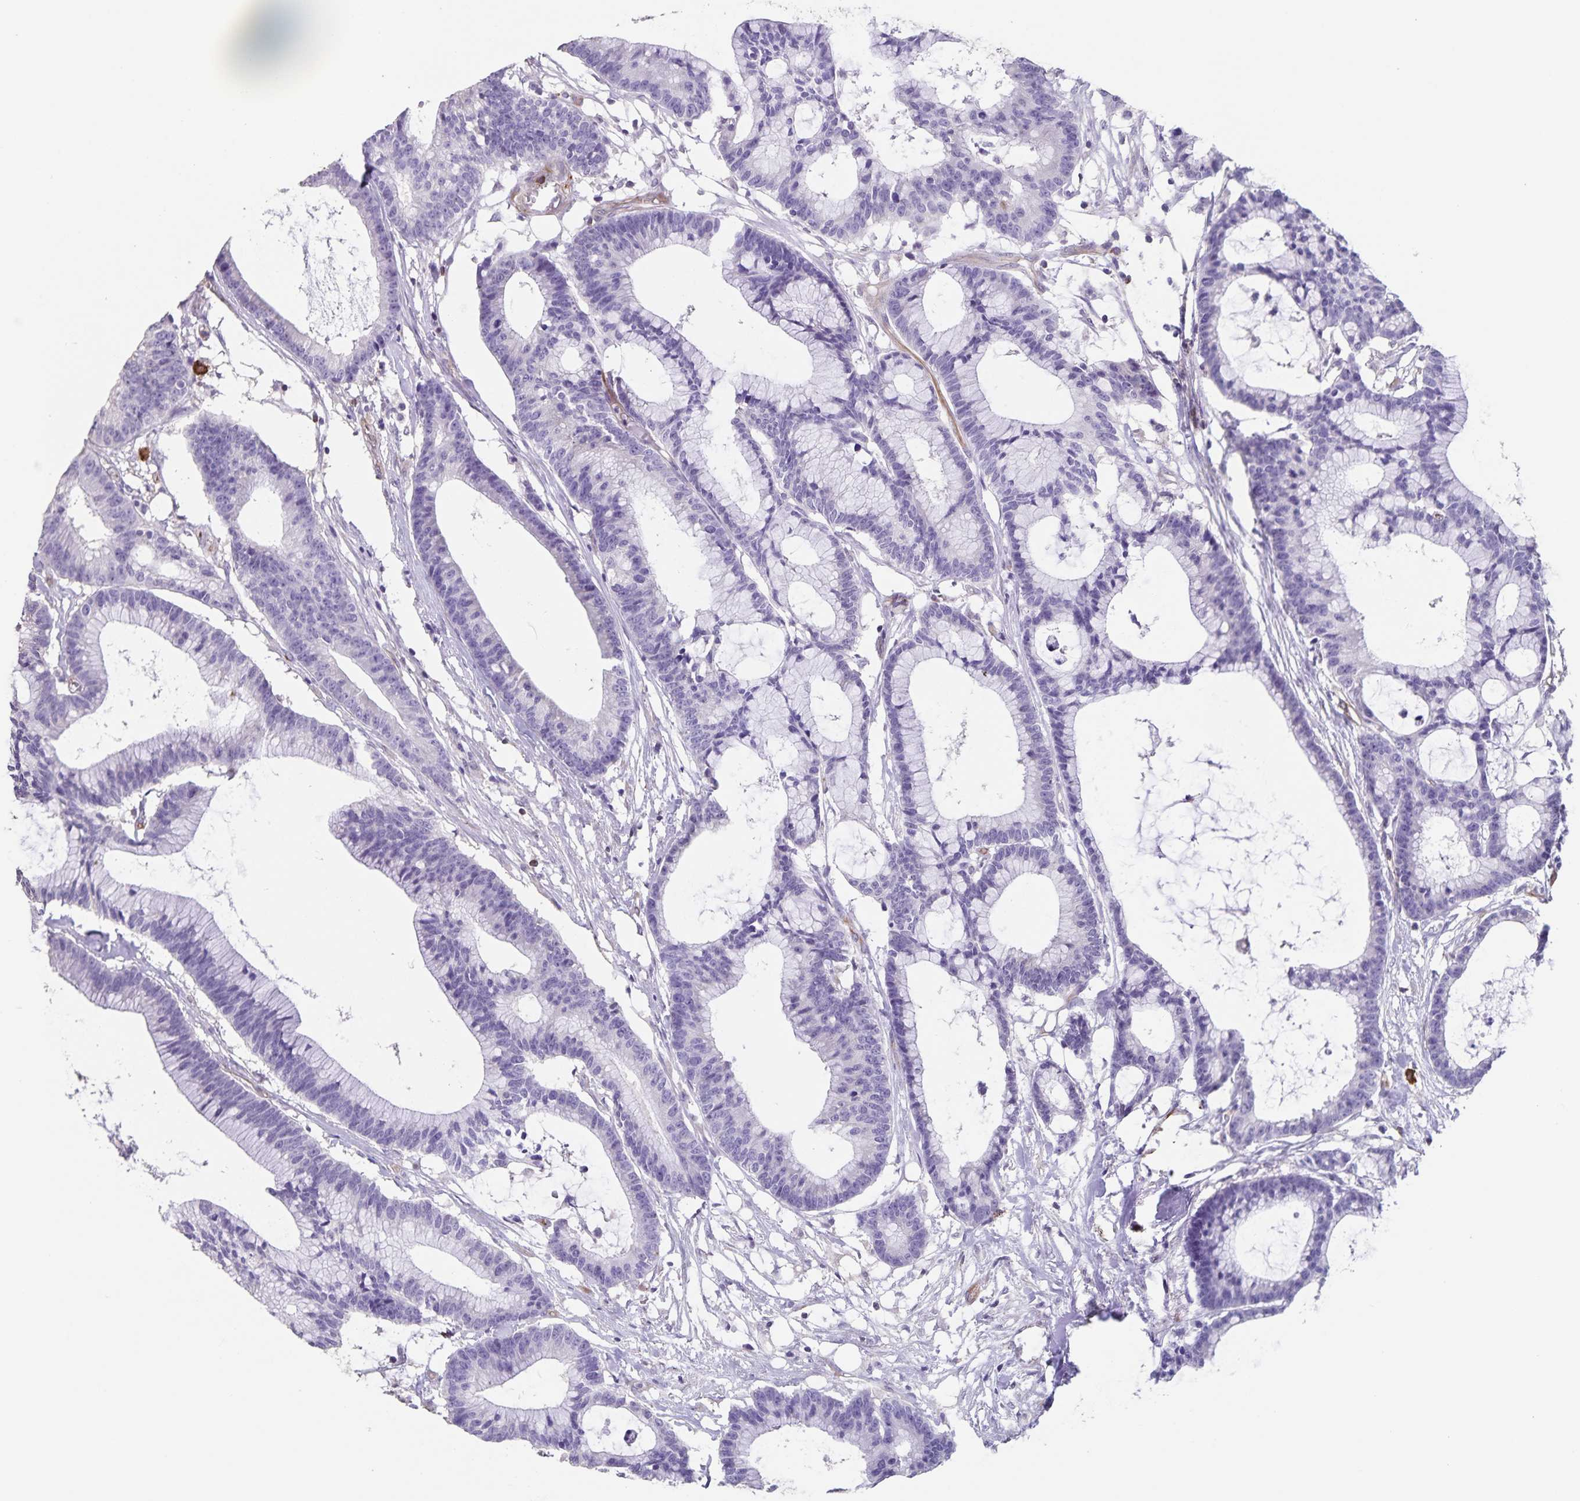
{"staining": {"intensity": "negative", "quantity": "none", "location": "none"}, "tissue": "colorectal cancer", "cell_type": "Tumor cells", "image_type": "cancer", "snomed": [{"axis": "morphology", "description": "Adenocarcinoma, NOS"}, {"axis": "topography", "description": "Colon"}], "caption": "Immunohistochemistry image of human colorectal adenocarcinoma stained for a protein (brown), which reveals no positivity in tumor cells.", "gene": "SYNM", "patient": {"sex": "female", "age": 78}}